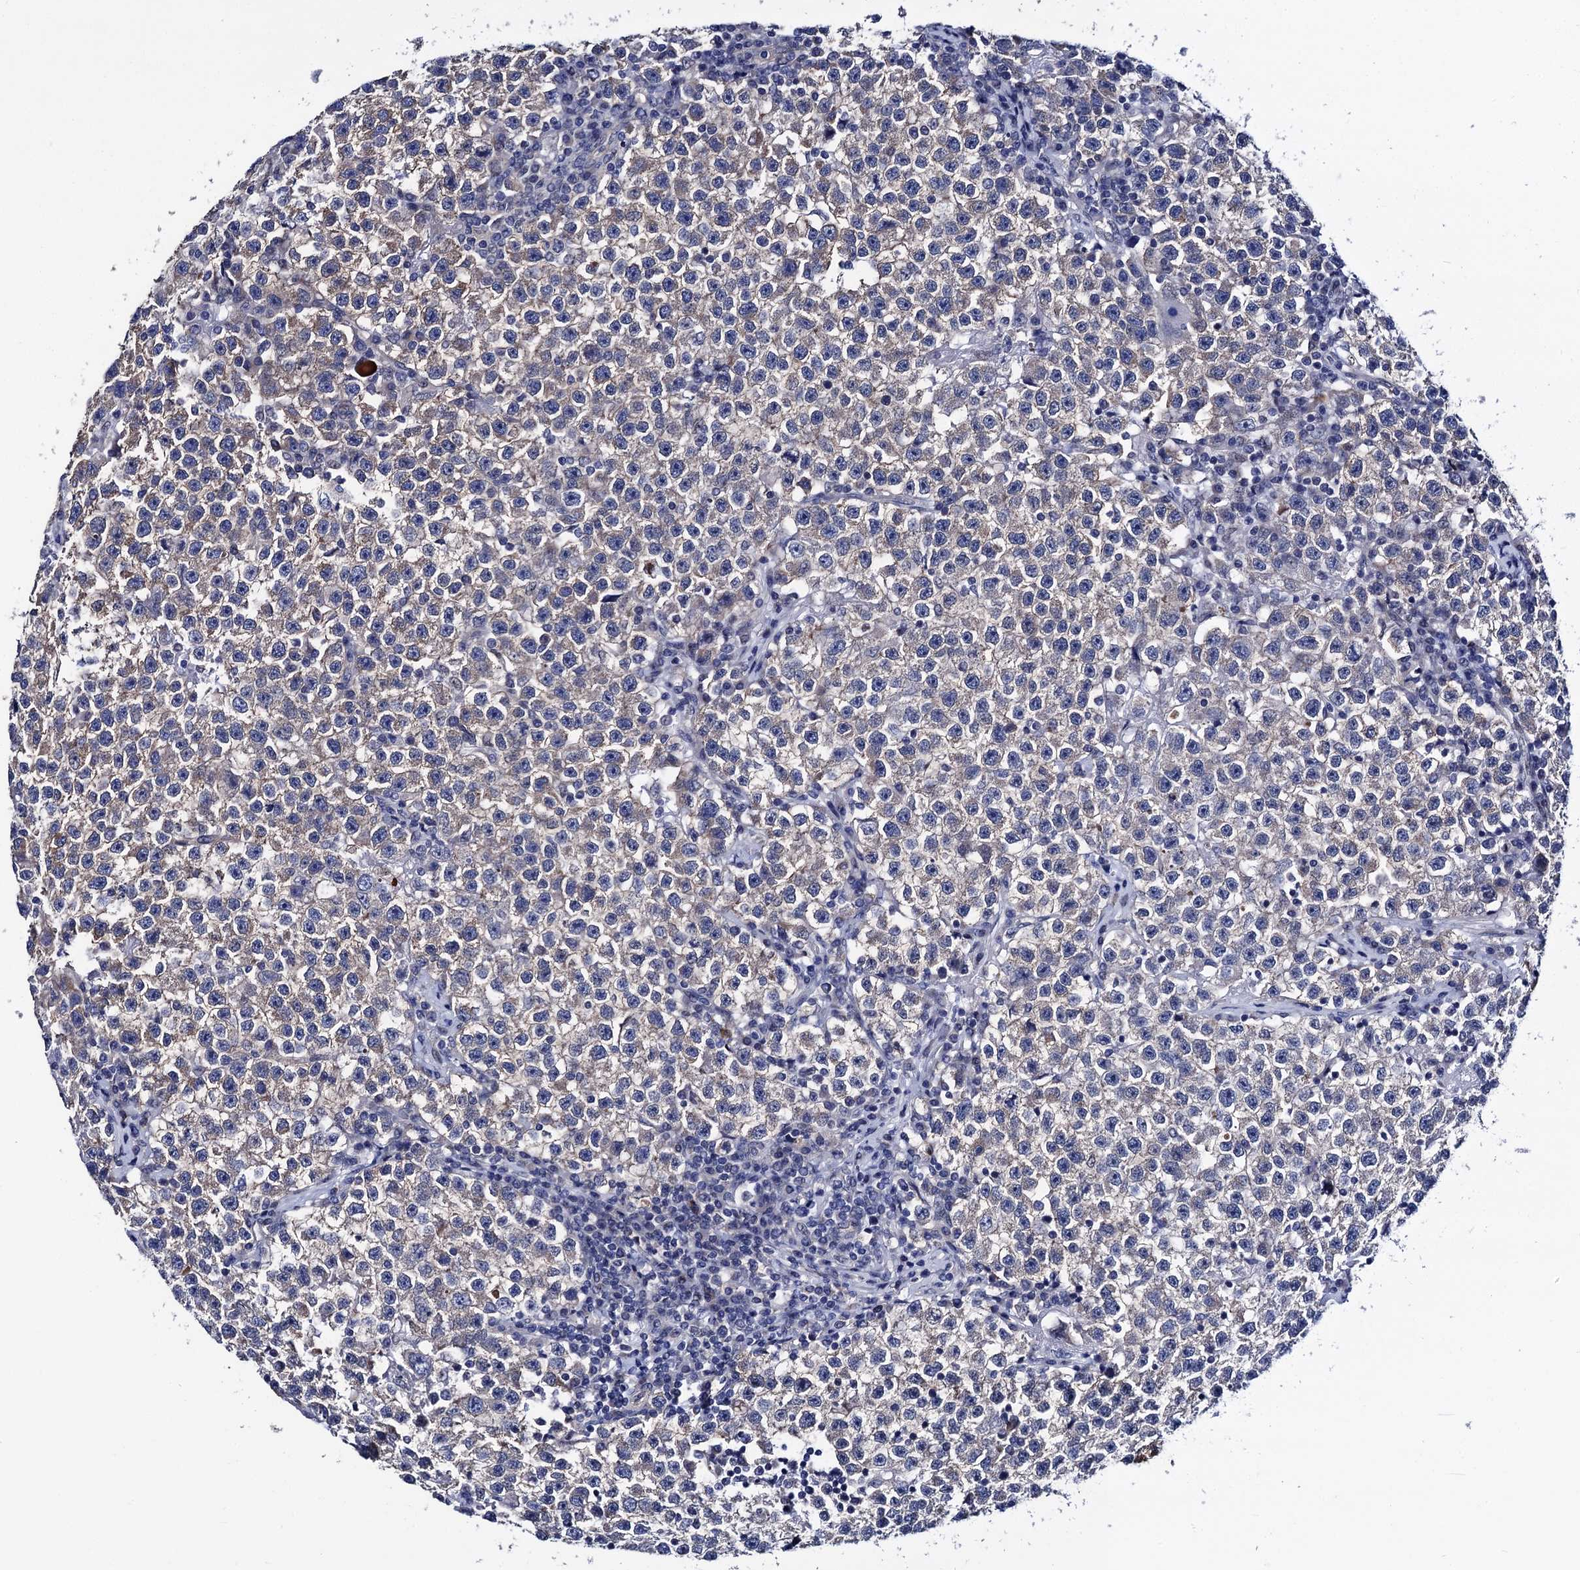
{"staining": {"intensity": "weak", "quantity": "25%-75%", "location": "cytoplasmic/membranous"}, "tissue": "testis cancer", "cell_type": "Tumor cells", "image_type": "cancer", "snomed": [{"axis": "morphology", "description": "Seminoma, NOS"}, {"axis": "topography", "description": "Testis"}], "caption": "IHC histopathology image of seminoma (testis) stained for a protein (brown), which reveals low levels of weak cytoplasmic/membranous expression in approximately 25%-75% of tumor cells.", "gene": "ZDHHC18", "patient": {"sex": "male", "age": 22}}